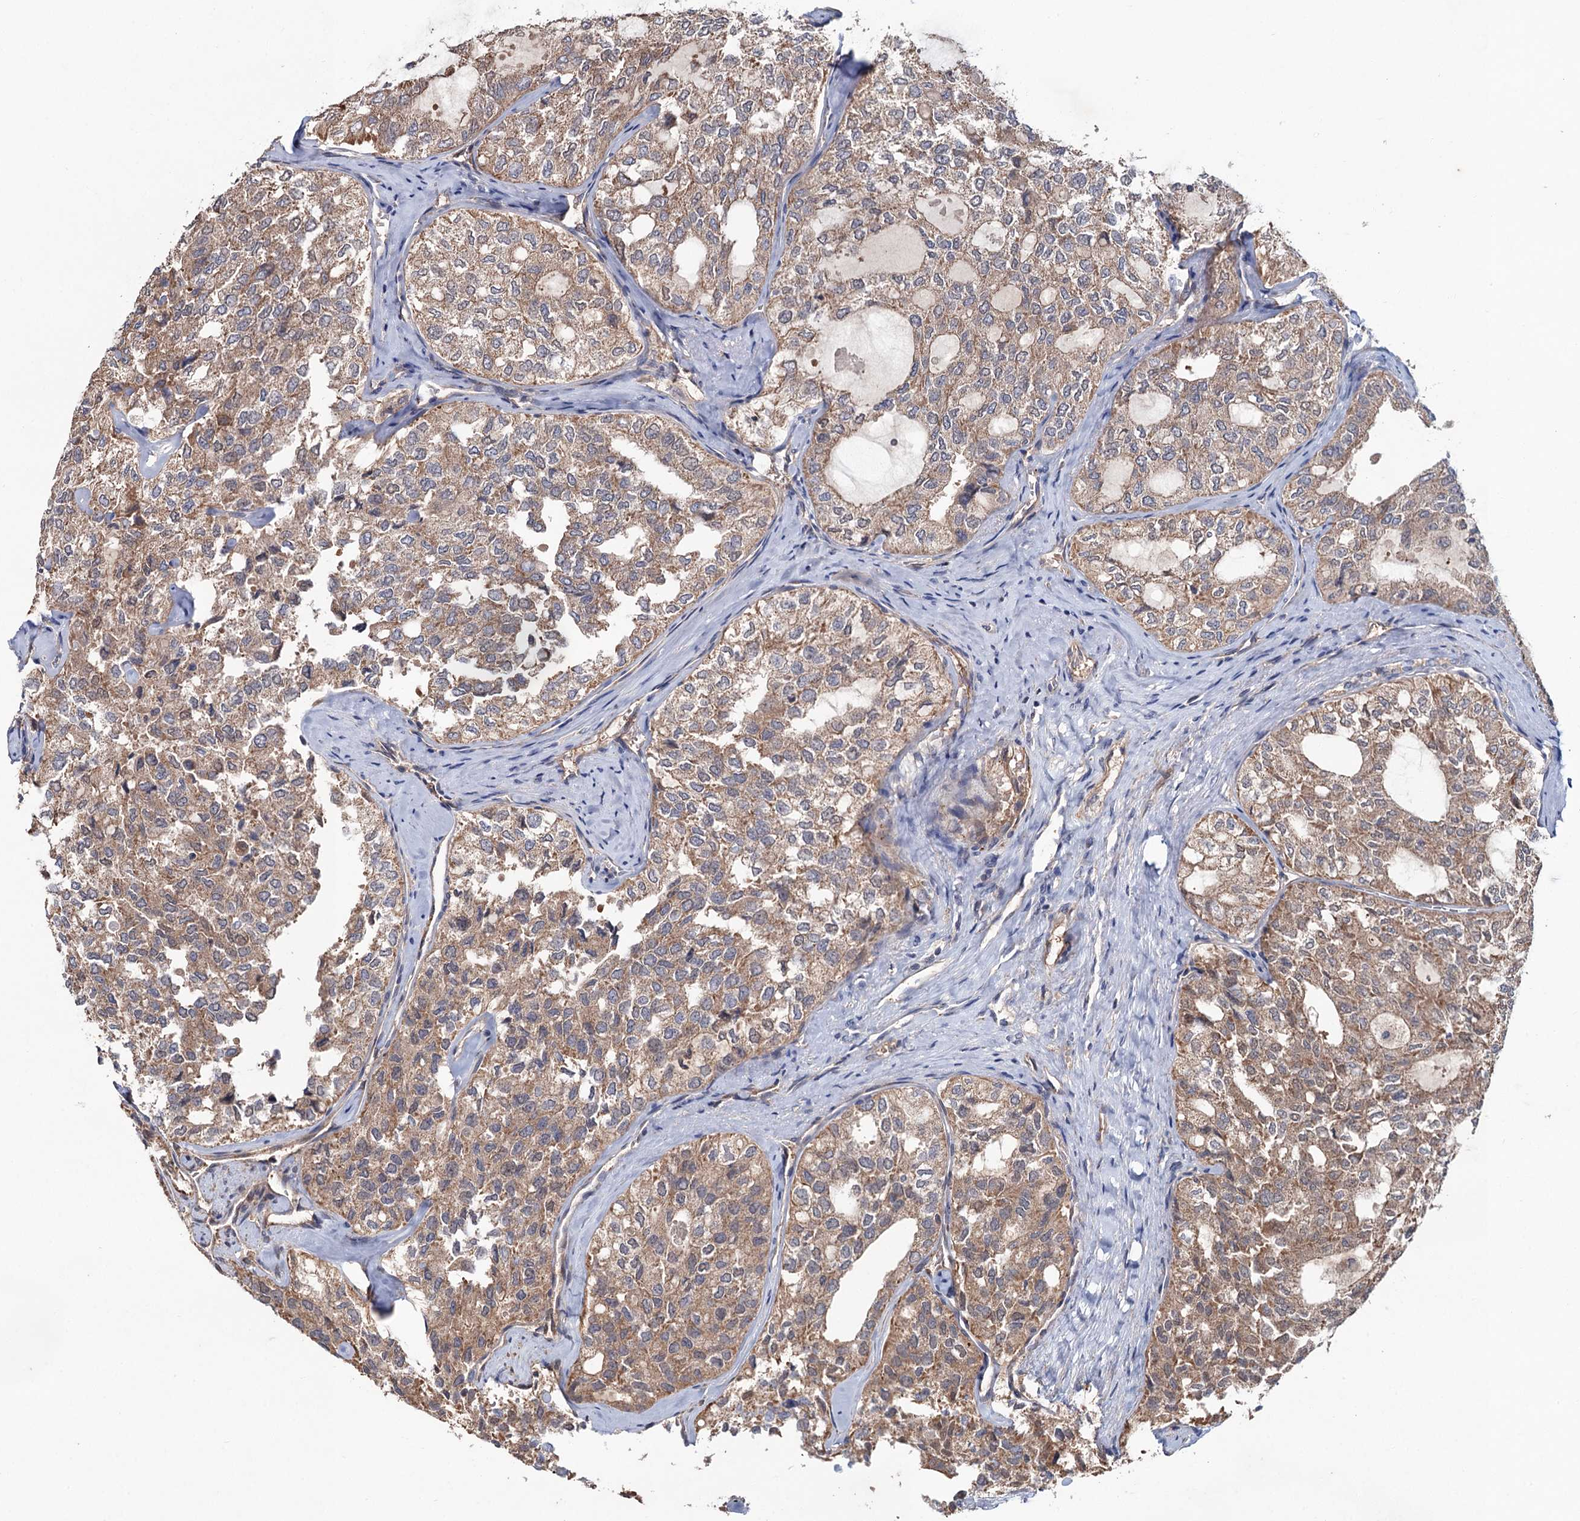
{"staining": {"intensity": "moderate", "quantity": ">75%", "location": "cytoplasmic/membranous"}, "tissue": "thyroid cancer", "cell_type": "Tumor cells", "image_type": "cancer", "snomed": [{"axis": "morphology", "description": "Follicular adenoma carcinoma, NOS"}, {"axis": "topography", "description": "Thyroid gland"}], "caption": "High-power microscopy captured an immunohistochemistry (IHC) micrograph of thyroid cancer (follicular adenoma carcinoma), revealing moderate cytoplasmic/membranous staining in about >75% of tumor cells.", "gene": "MTRR", "patient": {"sex": "male", "age": 75}}